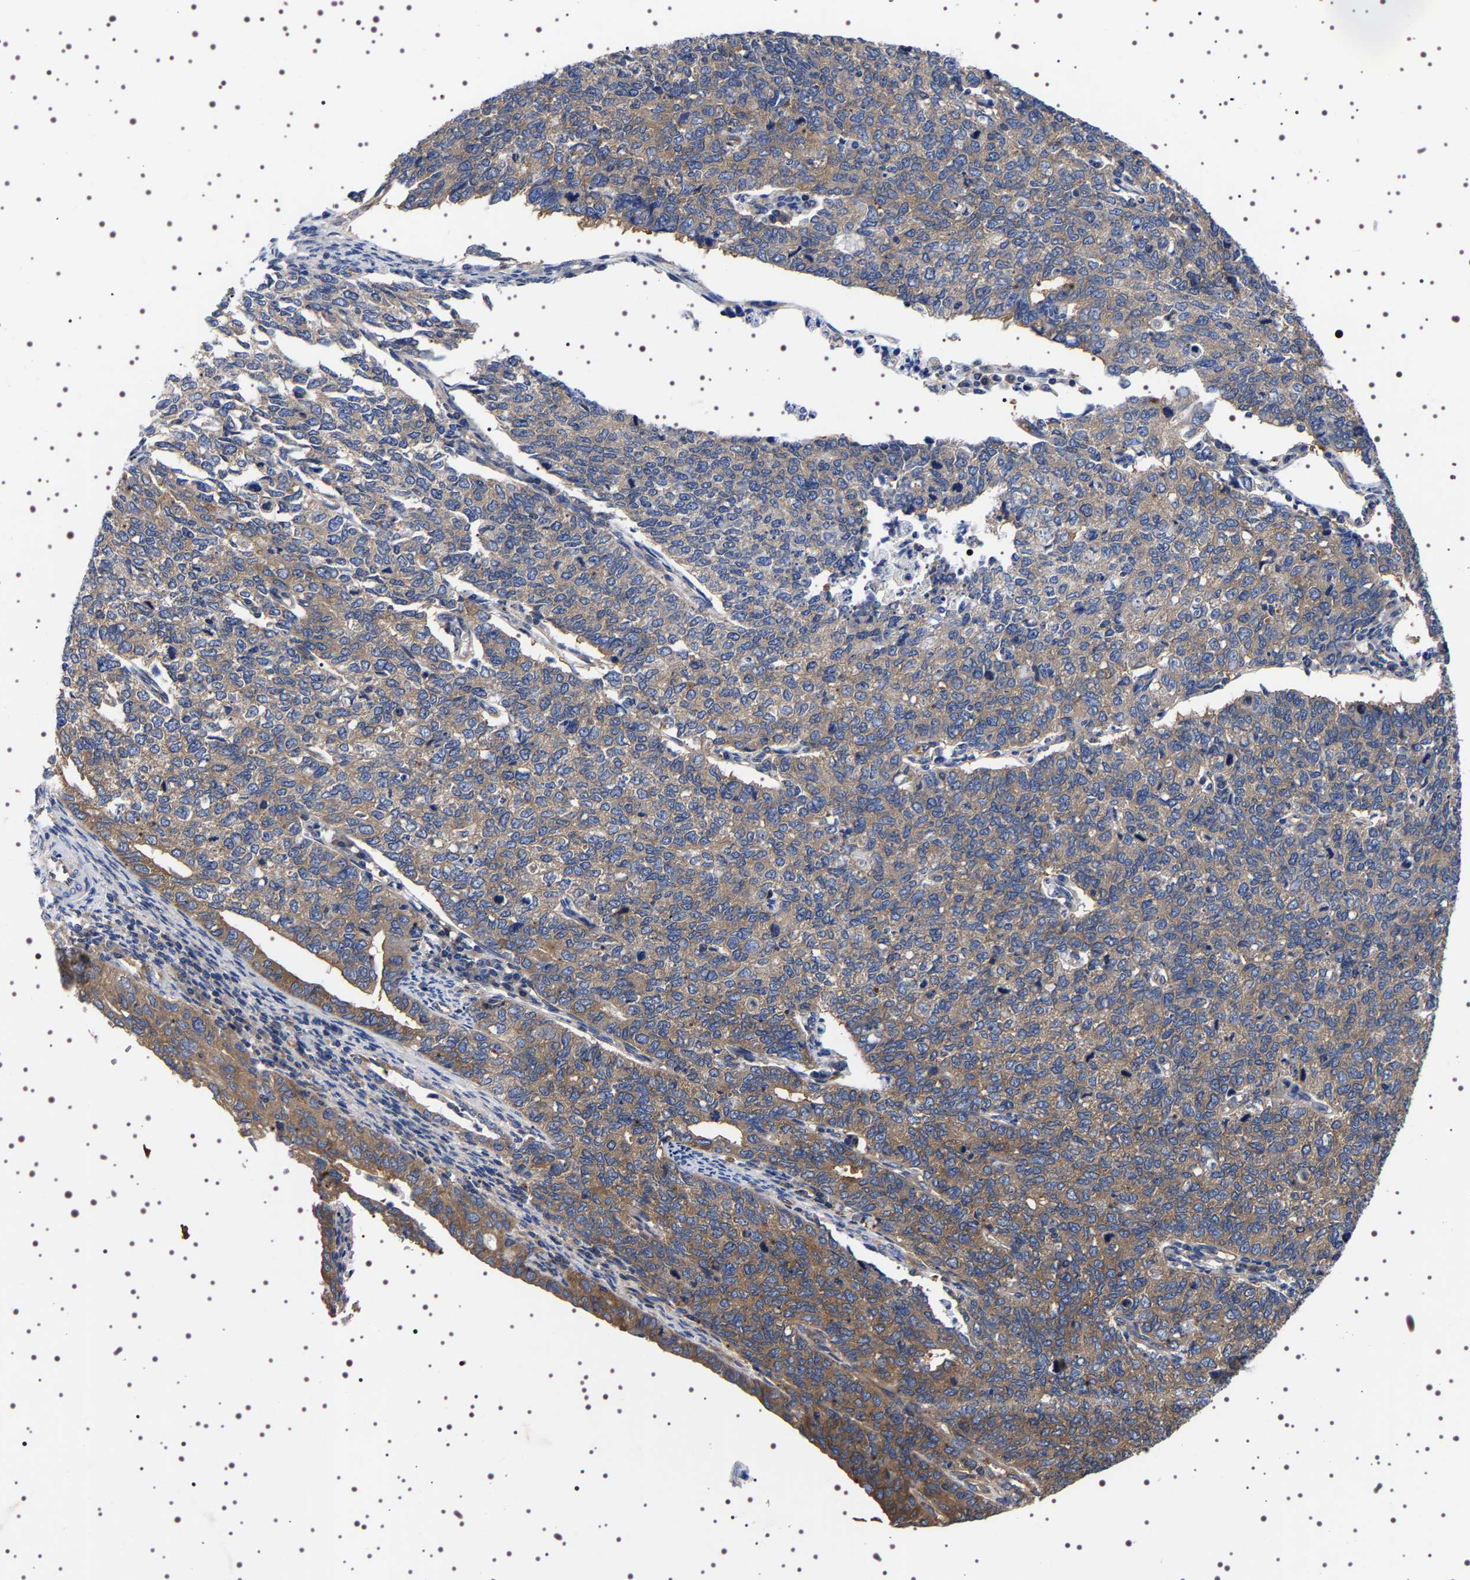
{"staining": {"intensity": "weak", "quantity": ">75%", "location": "cytoplasmic/membranous"}, "tissue": "cervical cancer", "cell_type": "Tumor cells", "image_type": "cancer", "snomed": [{"axis": "morphology", "description": "Squamous cell carcinoma, NOS"}, {"axis": "topography", "description": "Cervix"}], "caption": "Brown immunohistochemical staining in cervical cancer displays weak cytoplasmic/membranous expression in about >75% of tumor cells. The staining was performed using DAB (3,3'-diaminobenzidine) to visualize the protein expression in brown, while the nuclei were stained in blue with hematoxylin (Magnification: 20x).", "gene": "DARS1", "patient": {"sex": "female", "age": 63}}